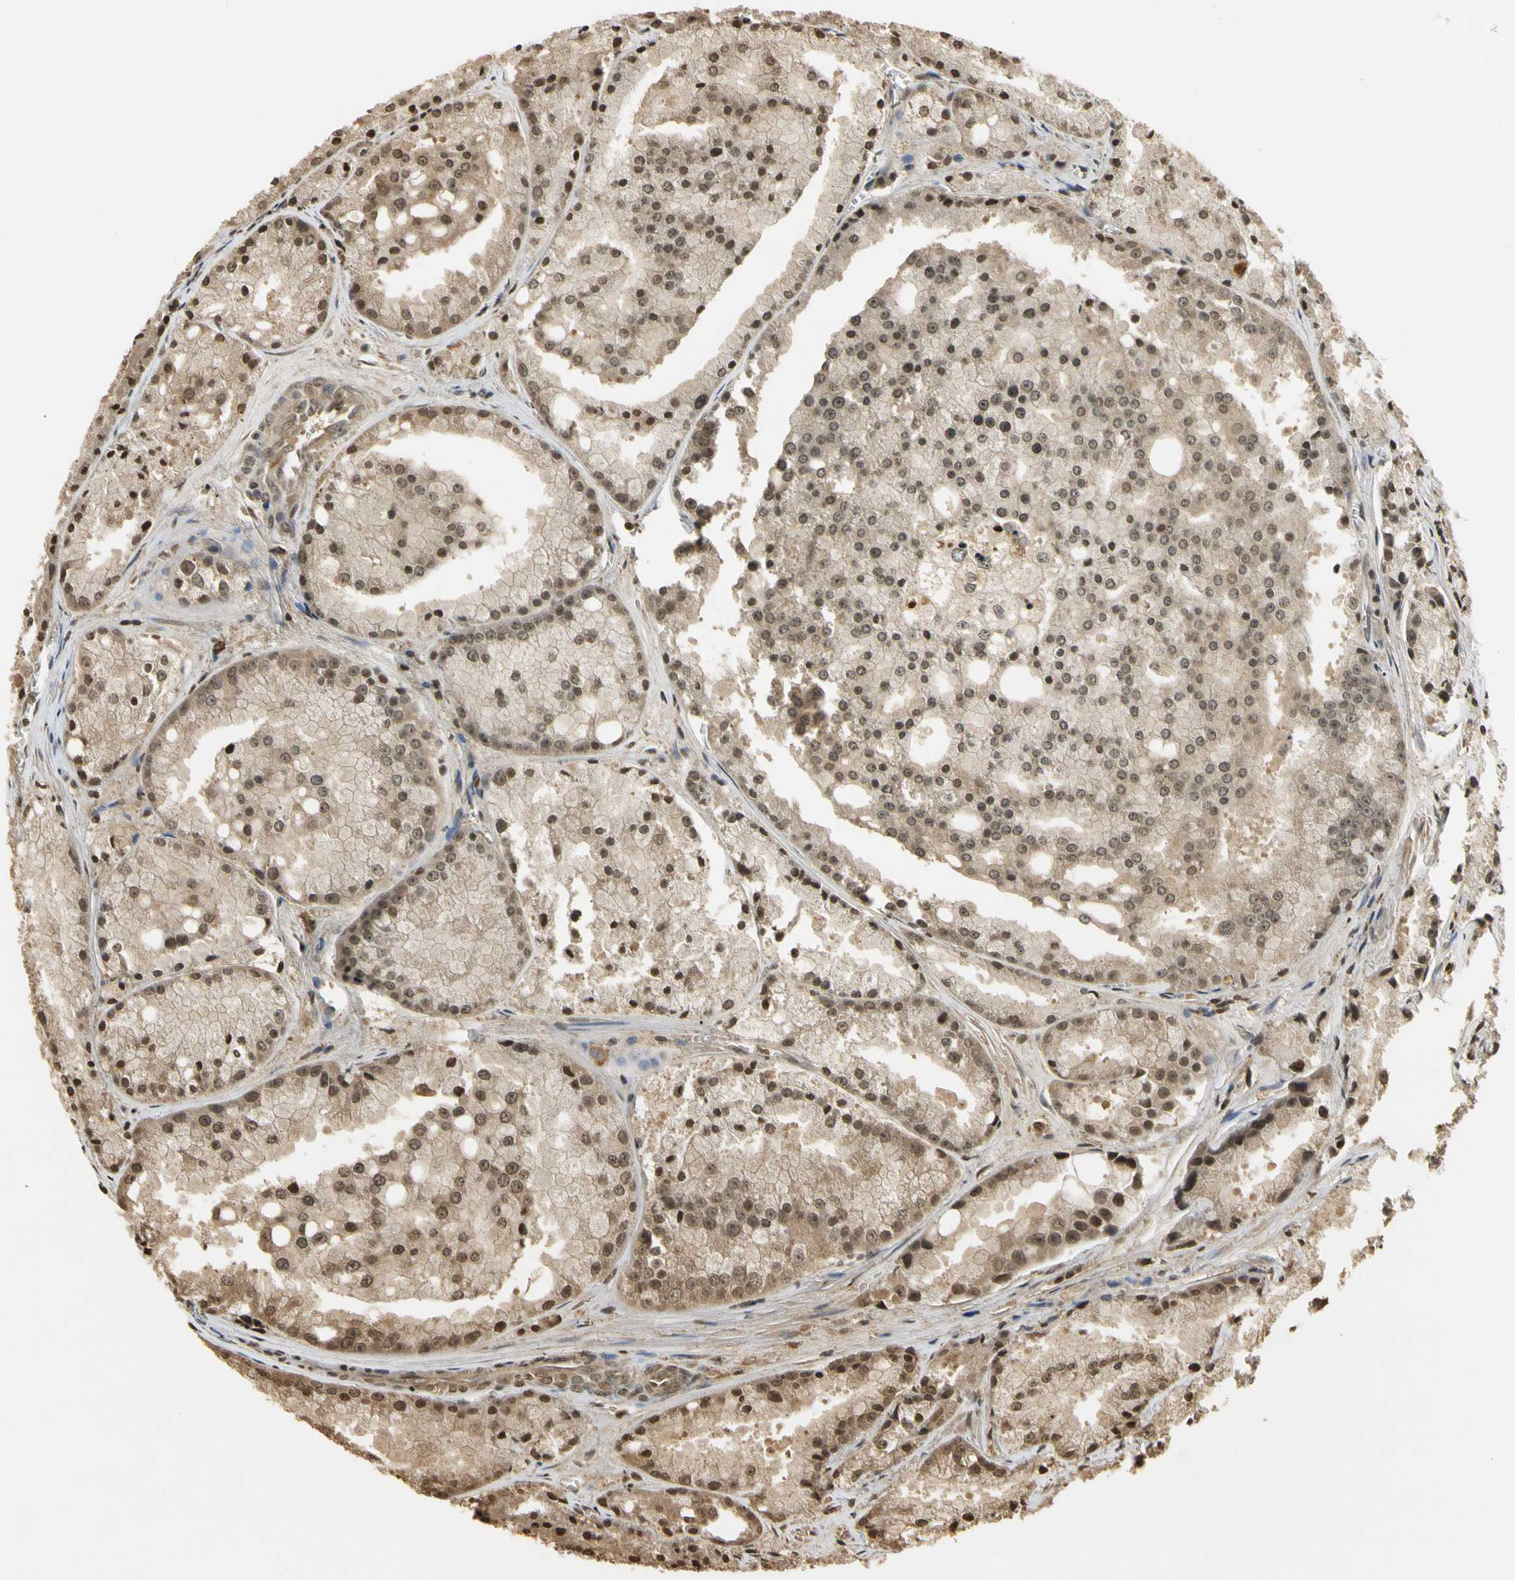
{"staining": {"intensity": "moderate", "quantity": "25%-75%", "location": "nuclear"}, "tissue": "prostate cancer", "cell_type": "Tumor cells", "image_type": "cancer", "snomed": [{"axis": "morphology", "description": "Adenocarcinoma, Low grade"}, {"axis": "topography", "description": "Prostate"}], "caption": "High-magnification brightfield microscopy of prostate low-grade adenocarcinoma stained with DAB (brown) and counterstained with hematoxylin (blue). tumor cells exhibit moderate nuclear positivity is appreciated in about25%-75% of cells.", "gene": "SOD1", "patient": {"sex": "male", "age": 64}}